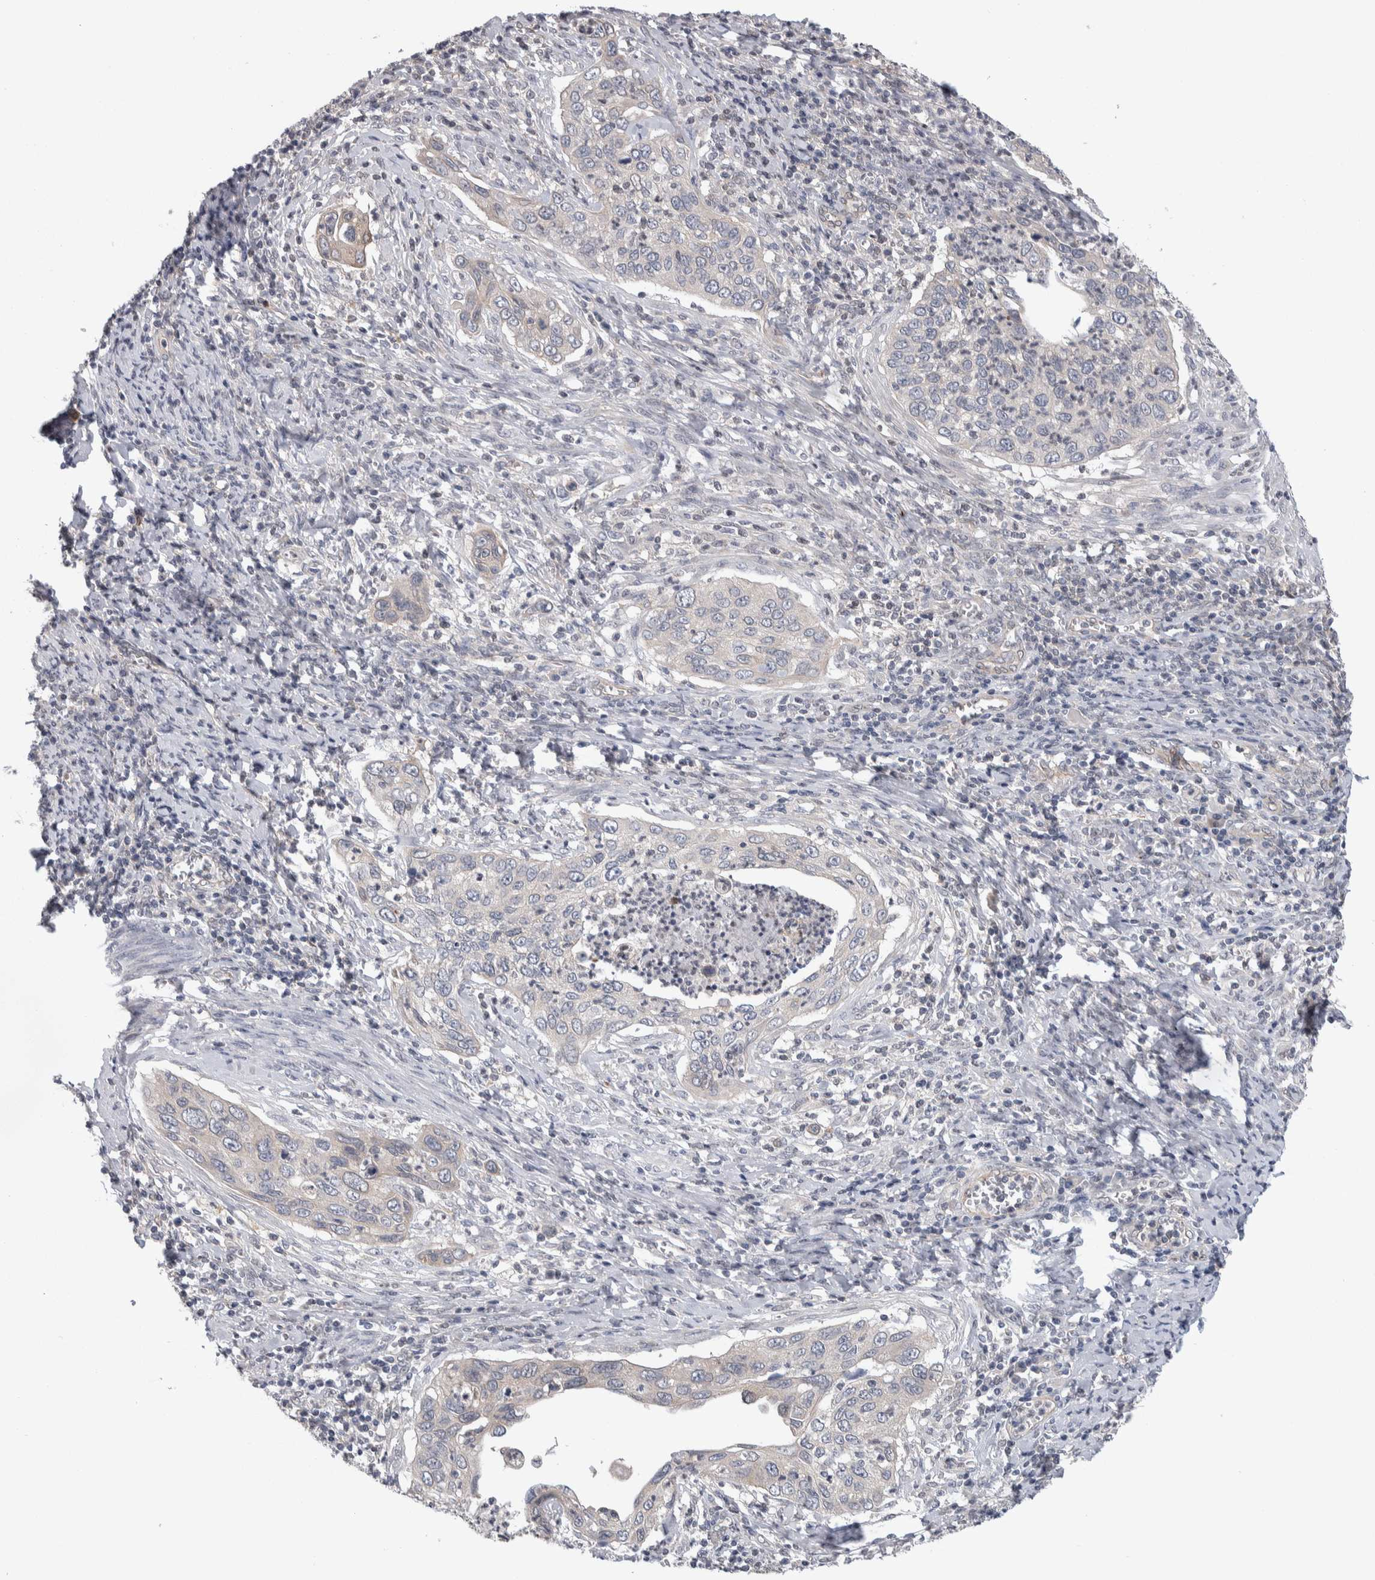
{"staining": {"intensity": "weak", "quantity": "<25%", "location": "nuclear"}, "tissue": "cervical cancer", "cell_type": "Tumor cells", "image_type": "cancer", "snomed": [{"axis": "morphology", "description": "Squamous cell carcinoma, NOS"}, {"axis": "topography", "description": "Cervix"}], "caption": "An immunohistochemistry (IHC) photomicrograph of cervical squamous cell carcinoma is shown. There is no staining in tumor cells of cervical squamous cell carcinoma. The staining is performed using DAB (3,3'-diaminobenzidine) brown chromogen with nuclei counter-stained in using hematoxylin.", "gene": "TAX1BP1", "patient": {"sex": "female", "age": 53}}